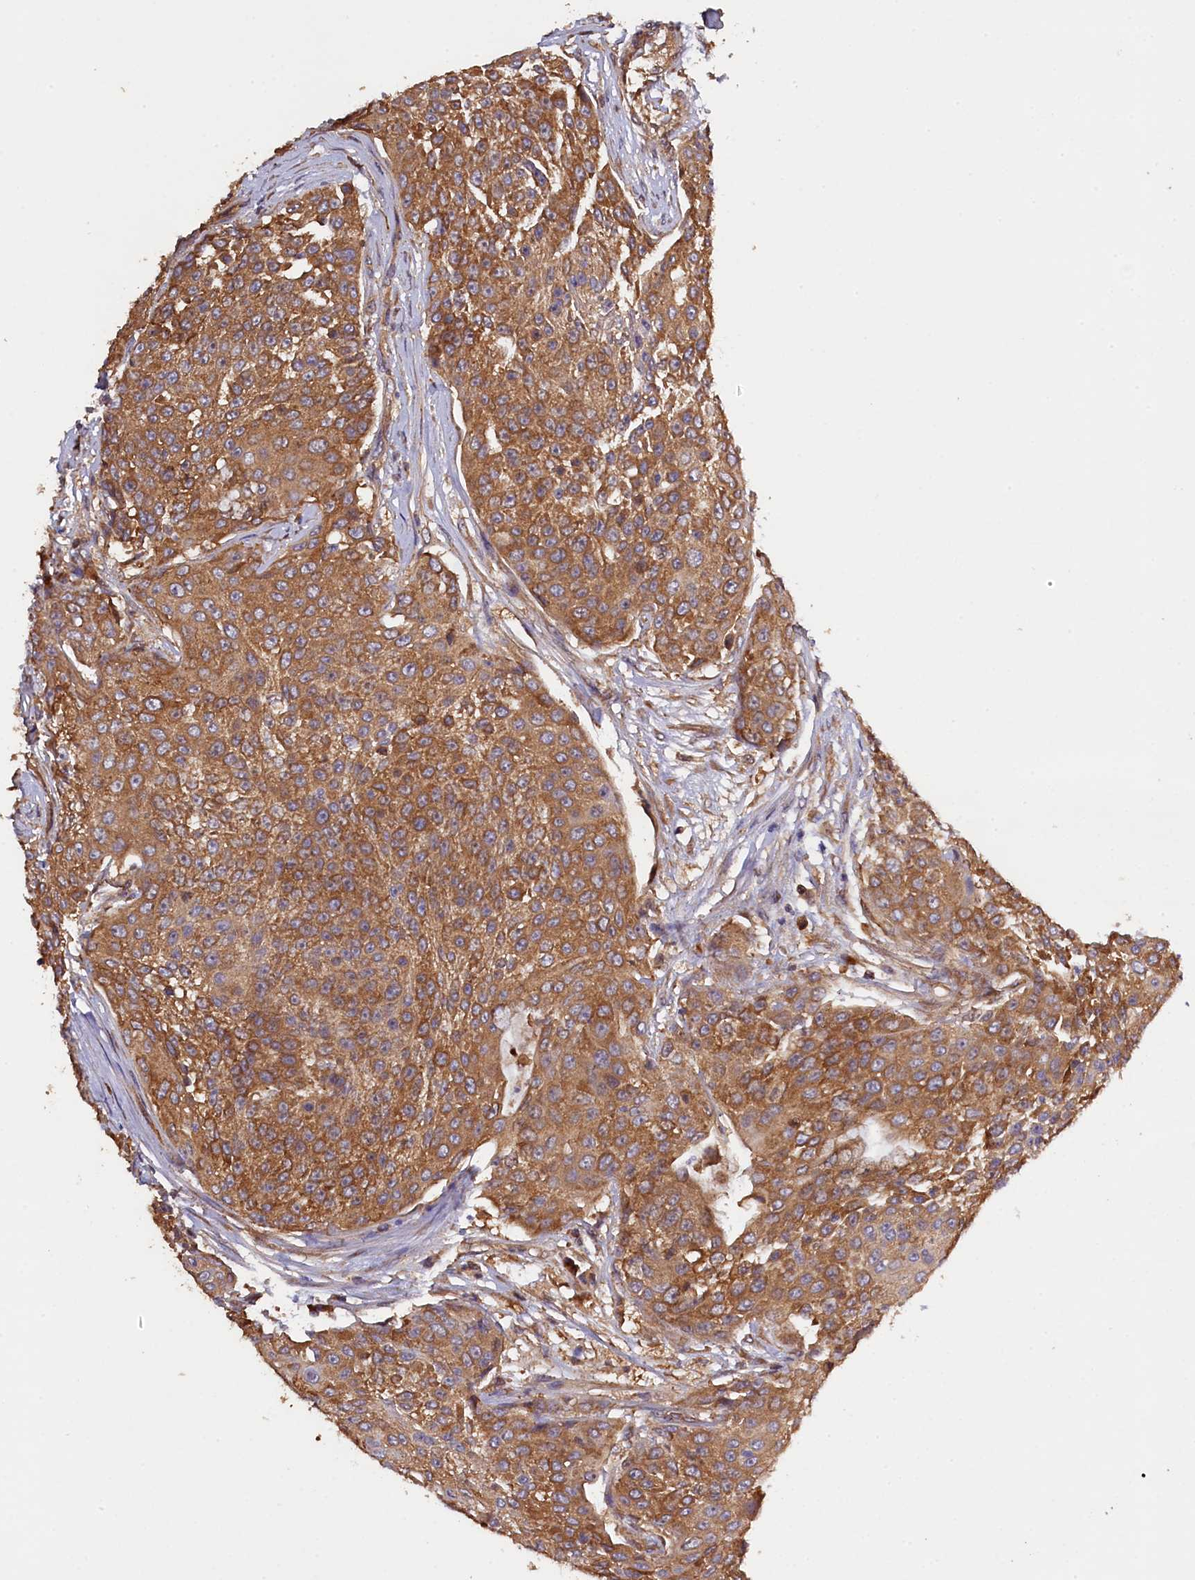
{"staining": {"intensity": "moderate", "quantity": ">75%", "location": "cytoplasmic/membranous"}, "tissue": "urothelial cancer", "cell_type": "Tumor cells", "image_type": "cancer", "snomed": [{"axis": "morphology", "description": "Urothelial carcinoma, High grade"}, {"axis": "topography", "description": "Urinary bladder"}], "caption": "The micrograph shows a brown stain indicating the presence of a protein in the cytoplasmic/membranous of tumor cells in urothelial carcinoma (high-grade).", "gene": "KLC2", "patient": {"sex": "female", "age": 63}}